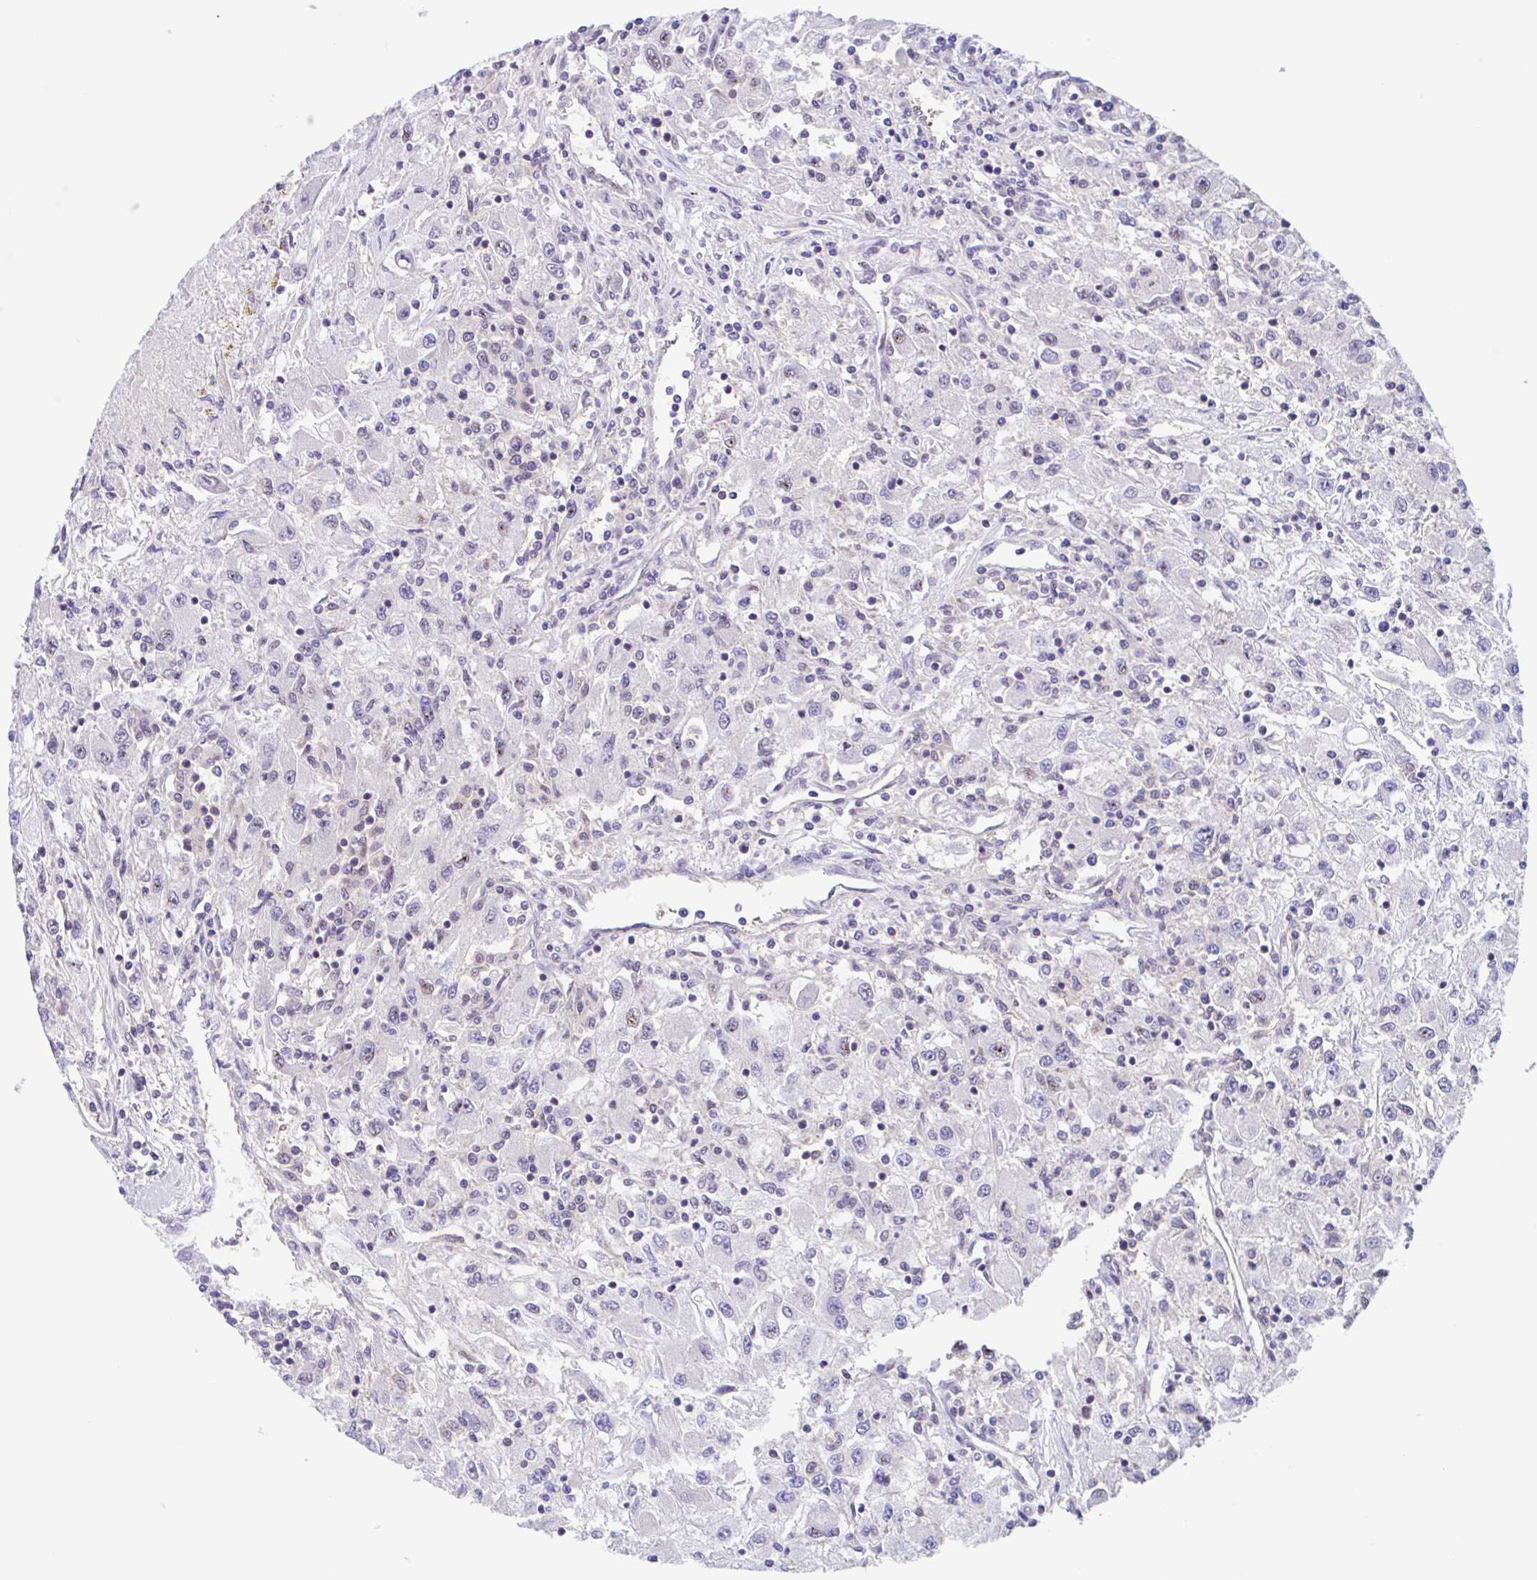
{"staining": {"intensity": "negative", "quantity": "none", "location": "none"}, "tissue": "renal cancer", "cell_type": "Tumor cells", "image_type": "cancer", "snomed": [{"axis": "morphology", "description": "Adenocarcinoma, NOS"}, {"axis": "topography", "description": "Kidney"}], "caption": "Immunohistochemical staining of human renal cancer shows no significant expression in tumor cells.", "gene": "TMEM86A", "patient": {"sex": "female", "age": 67}}